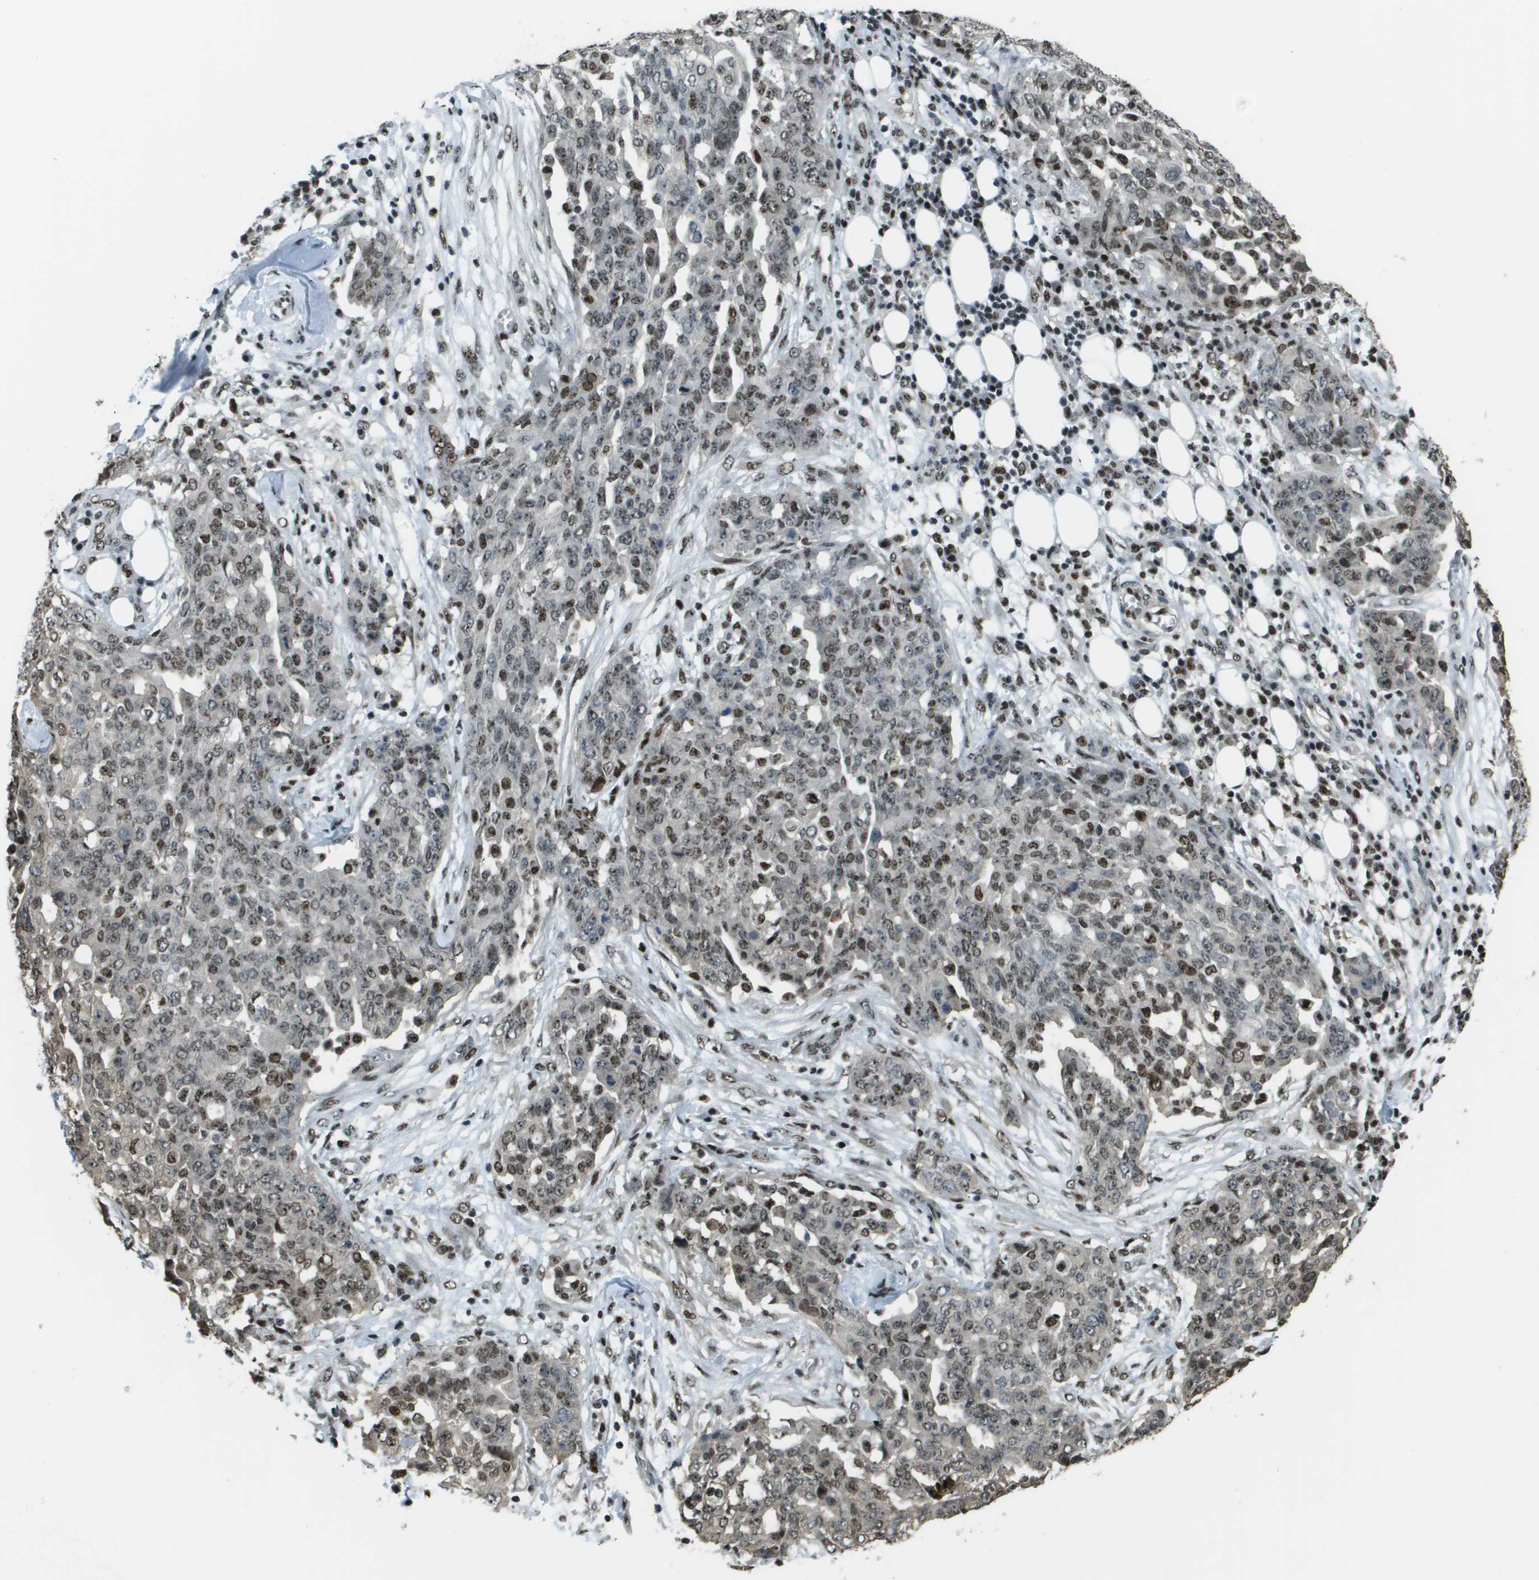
{"staining": {"intensity": "moderate", "quantity": "25%-75%", "location": "nuclear"}, "tissue": "ovarian cancer", "cell_type": "Tumor cells", "image_type": "cancer", "snomed": [{"axis": "morphology", "description": "Cystadenocarcinoma, serous, NOS"}, {"axis": "topography", "description": "Soft tissue"}, {"axis": "topography", "description": "Ovary"}], "caption": "Tumor cells display medium levels of moderate nuclear positivity in approximately 25%-75% of cells in ovarian cancer. Ihc stains the protein in brown and the nuclei are stained blue.", "gene": "SP100", "patient": {"sex": "female", "age": 57}}